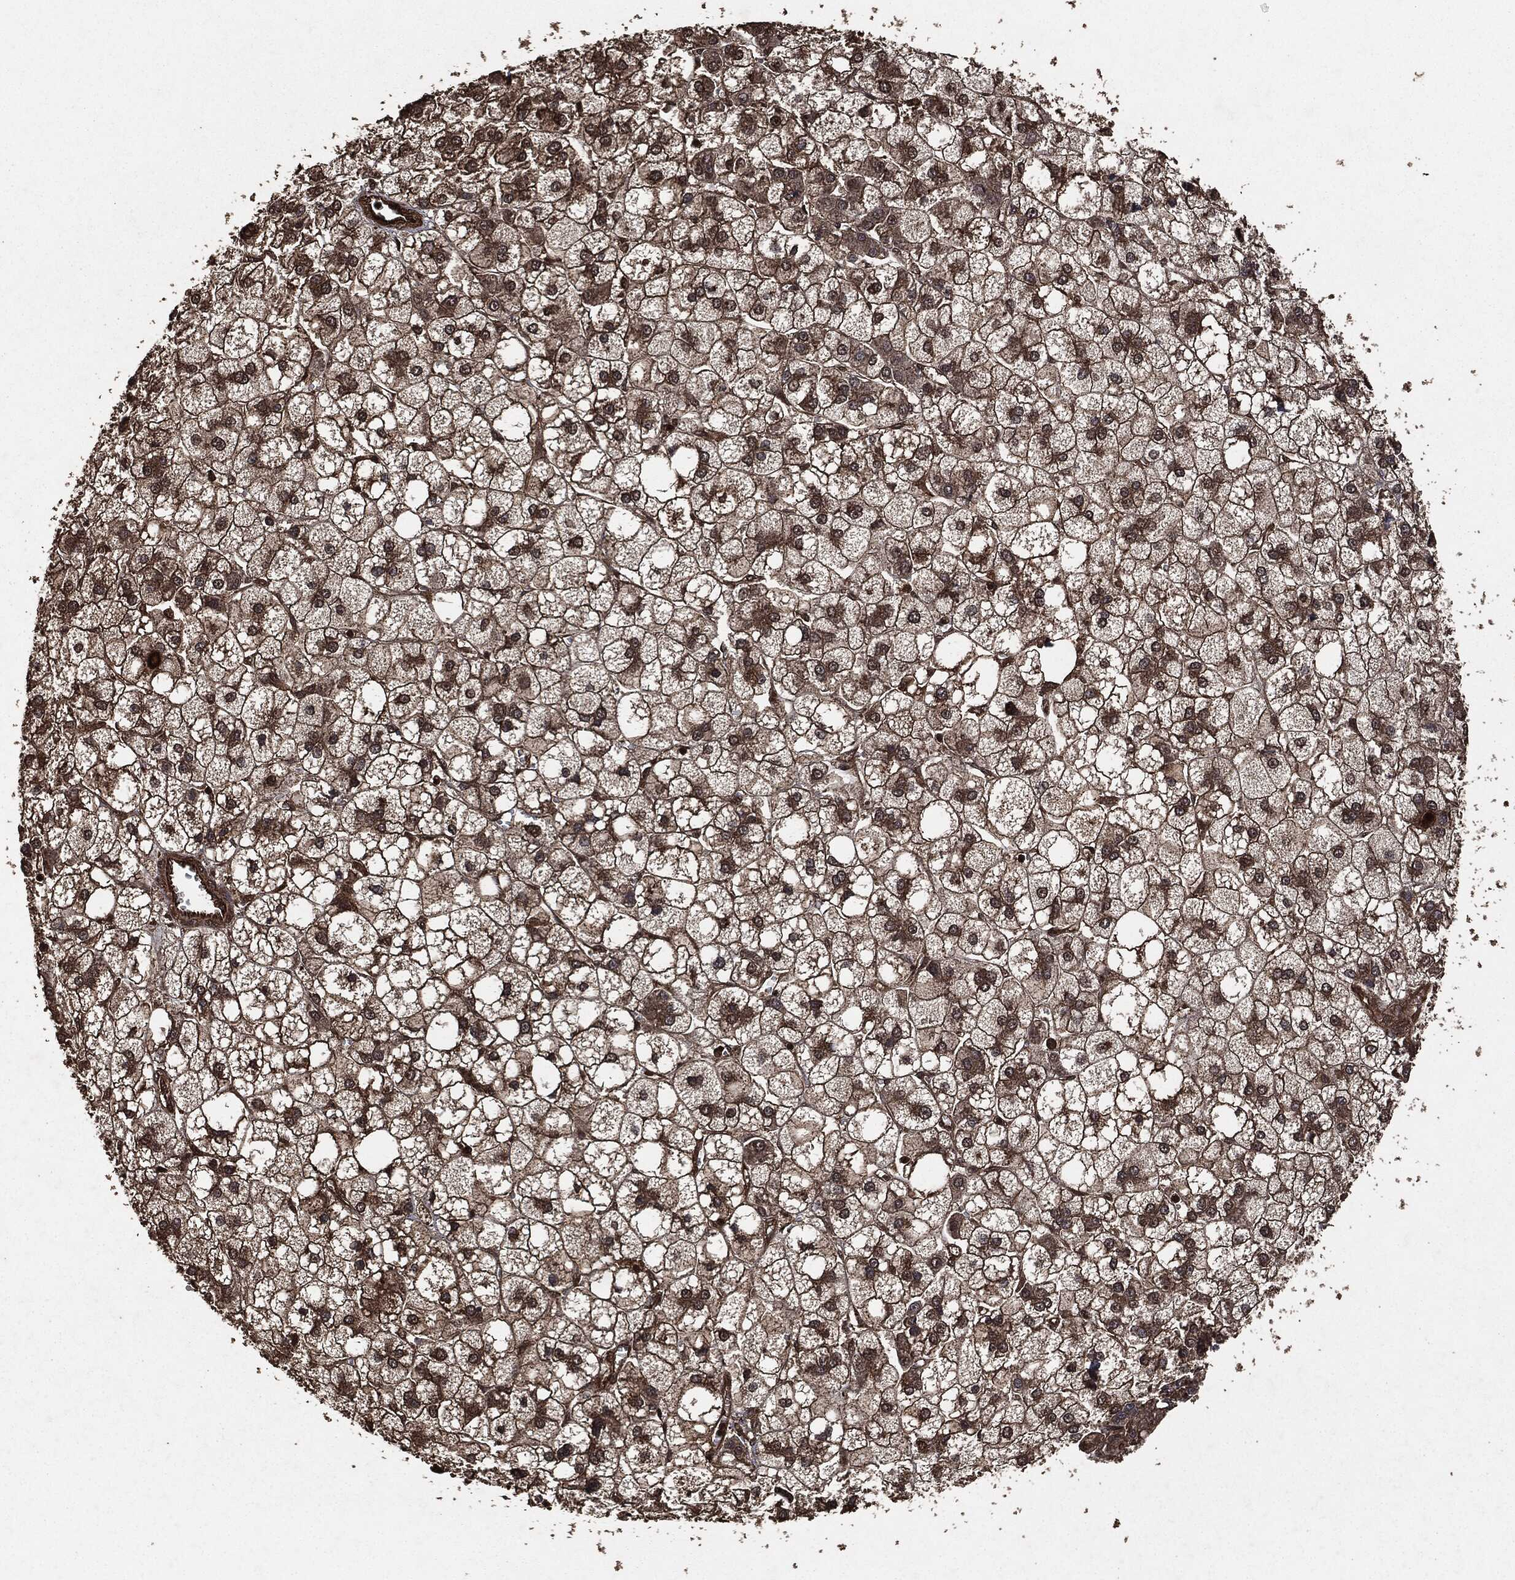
{"staining": {"intensity": "strong", "quantity": "25%-75%", "location": "cytoplasmic/membranous"}, "tissue": "liver cancer", "cell_type": "Tumor cells", "image_type": "cancer", "snomed": [{"axis": "morphology", "description": "Carcinoma, Hepatocellular, NOS"}, {"axis": "topography", "description": "Liver"}], "caption": "A micrograph of liver hepatocellular carcinoma stained for a protein exhibits strong cytoplasmic/membranous brown staining in tumor cells.", "gene": "HRAS", "patient": {"sex": "male", "age": 73}}